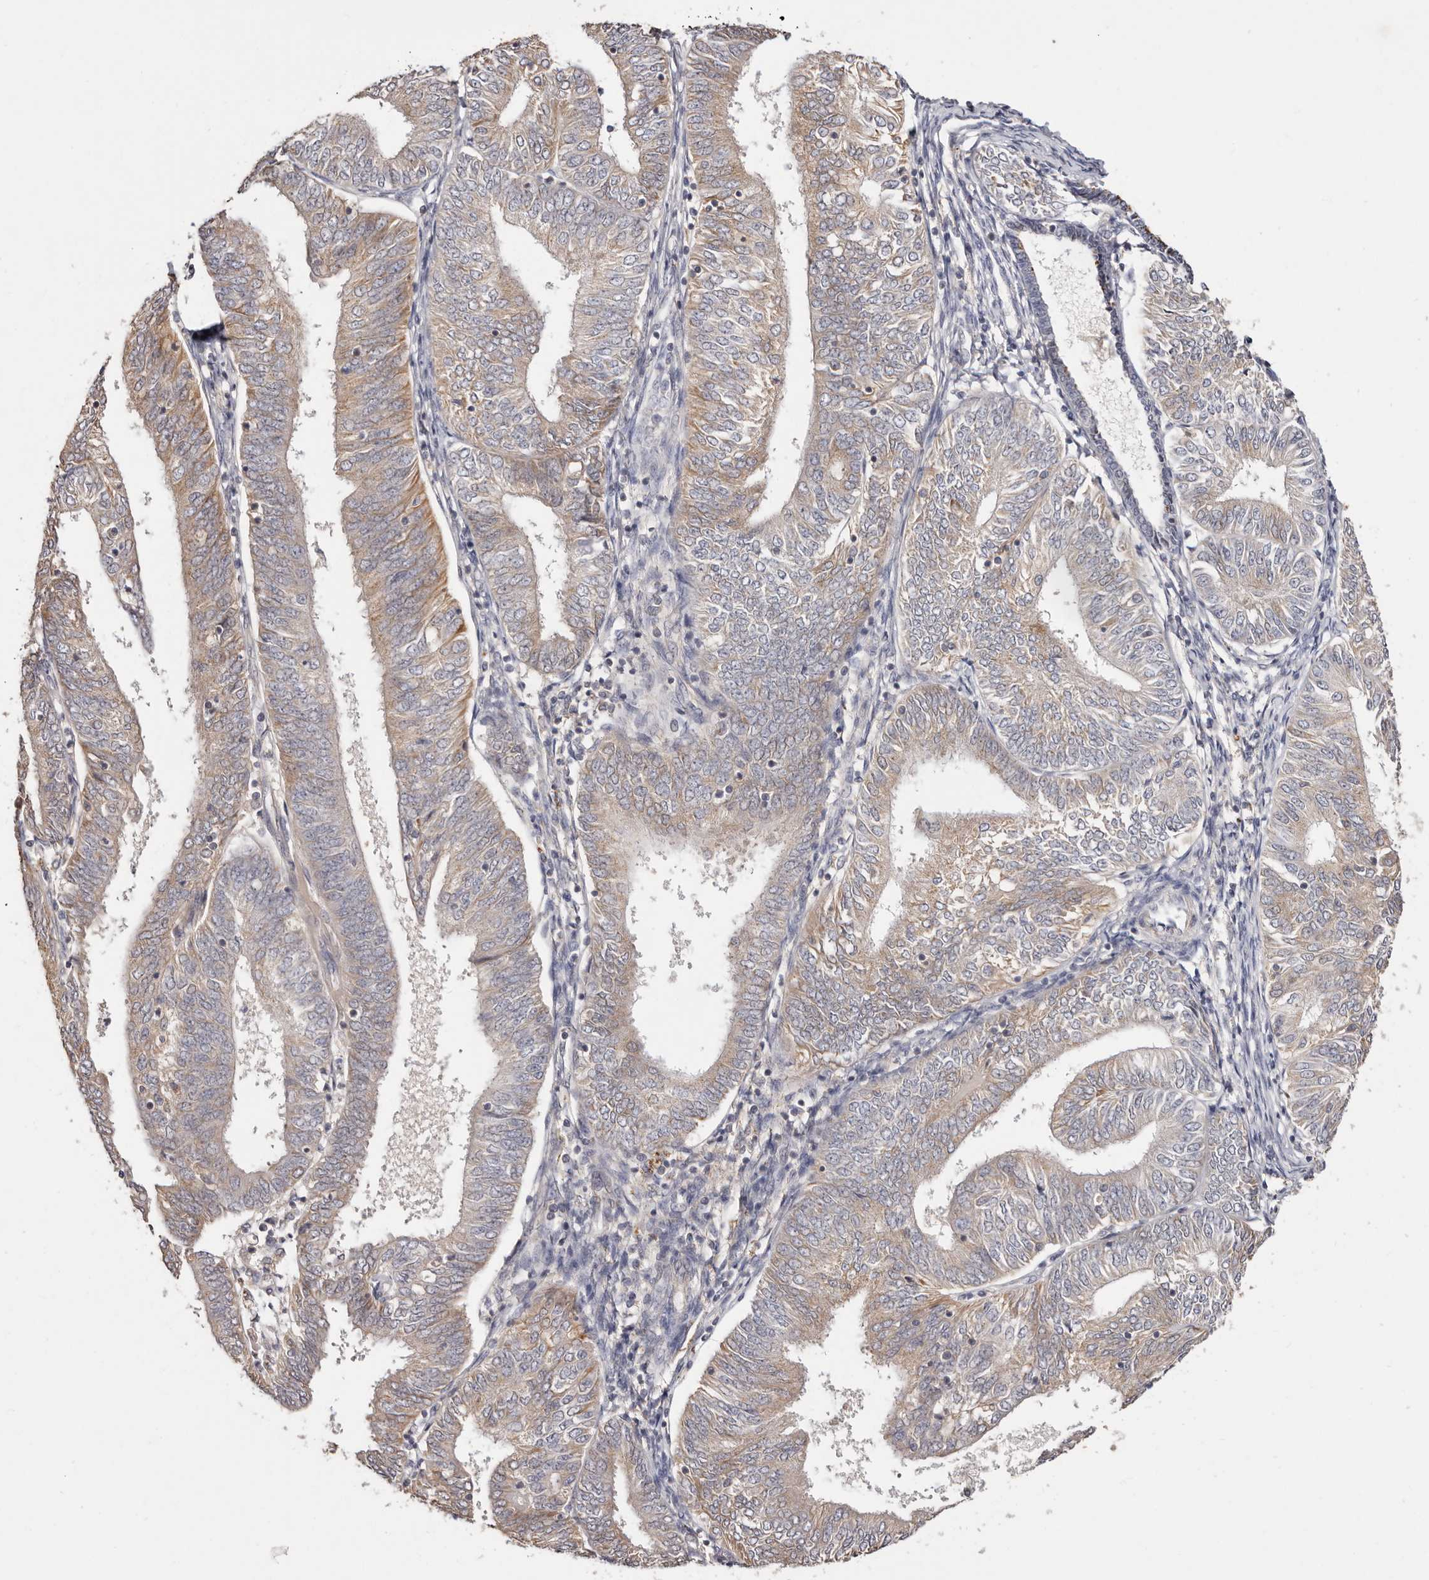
{"staining": {"intensity": "weak", "quantity": ">75%", "location": "cytoplasmic/membranous"}, "tissue": "endometrial cancer", "cell_type": "Tumor cells", "image_type": "cancer", "snomed": [{"axis": "morphology", "description": "Adenocarcinoma, NOS"}, {"axis": "topography", "description": "Endometrium"}], "caption": "Immunohistochemistry (IHC) of human adenocarcinoma (endometrial) shows low levels of weak cytoplasmic/membranous staining in approximately >75% of tumor cells. (Brightfield microscopy of DAB IHC at high magnification).", "gene": "THBS3", "patient": {"sex": "female", "age": 58}}